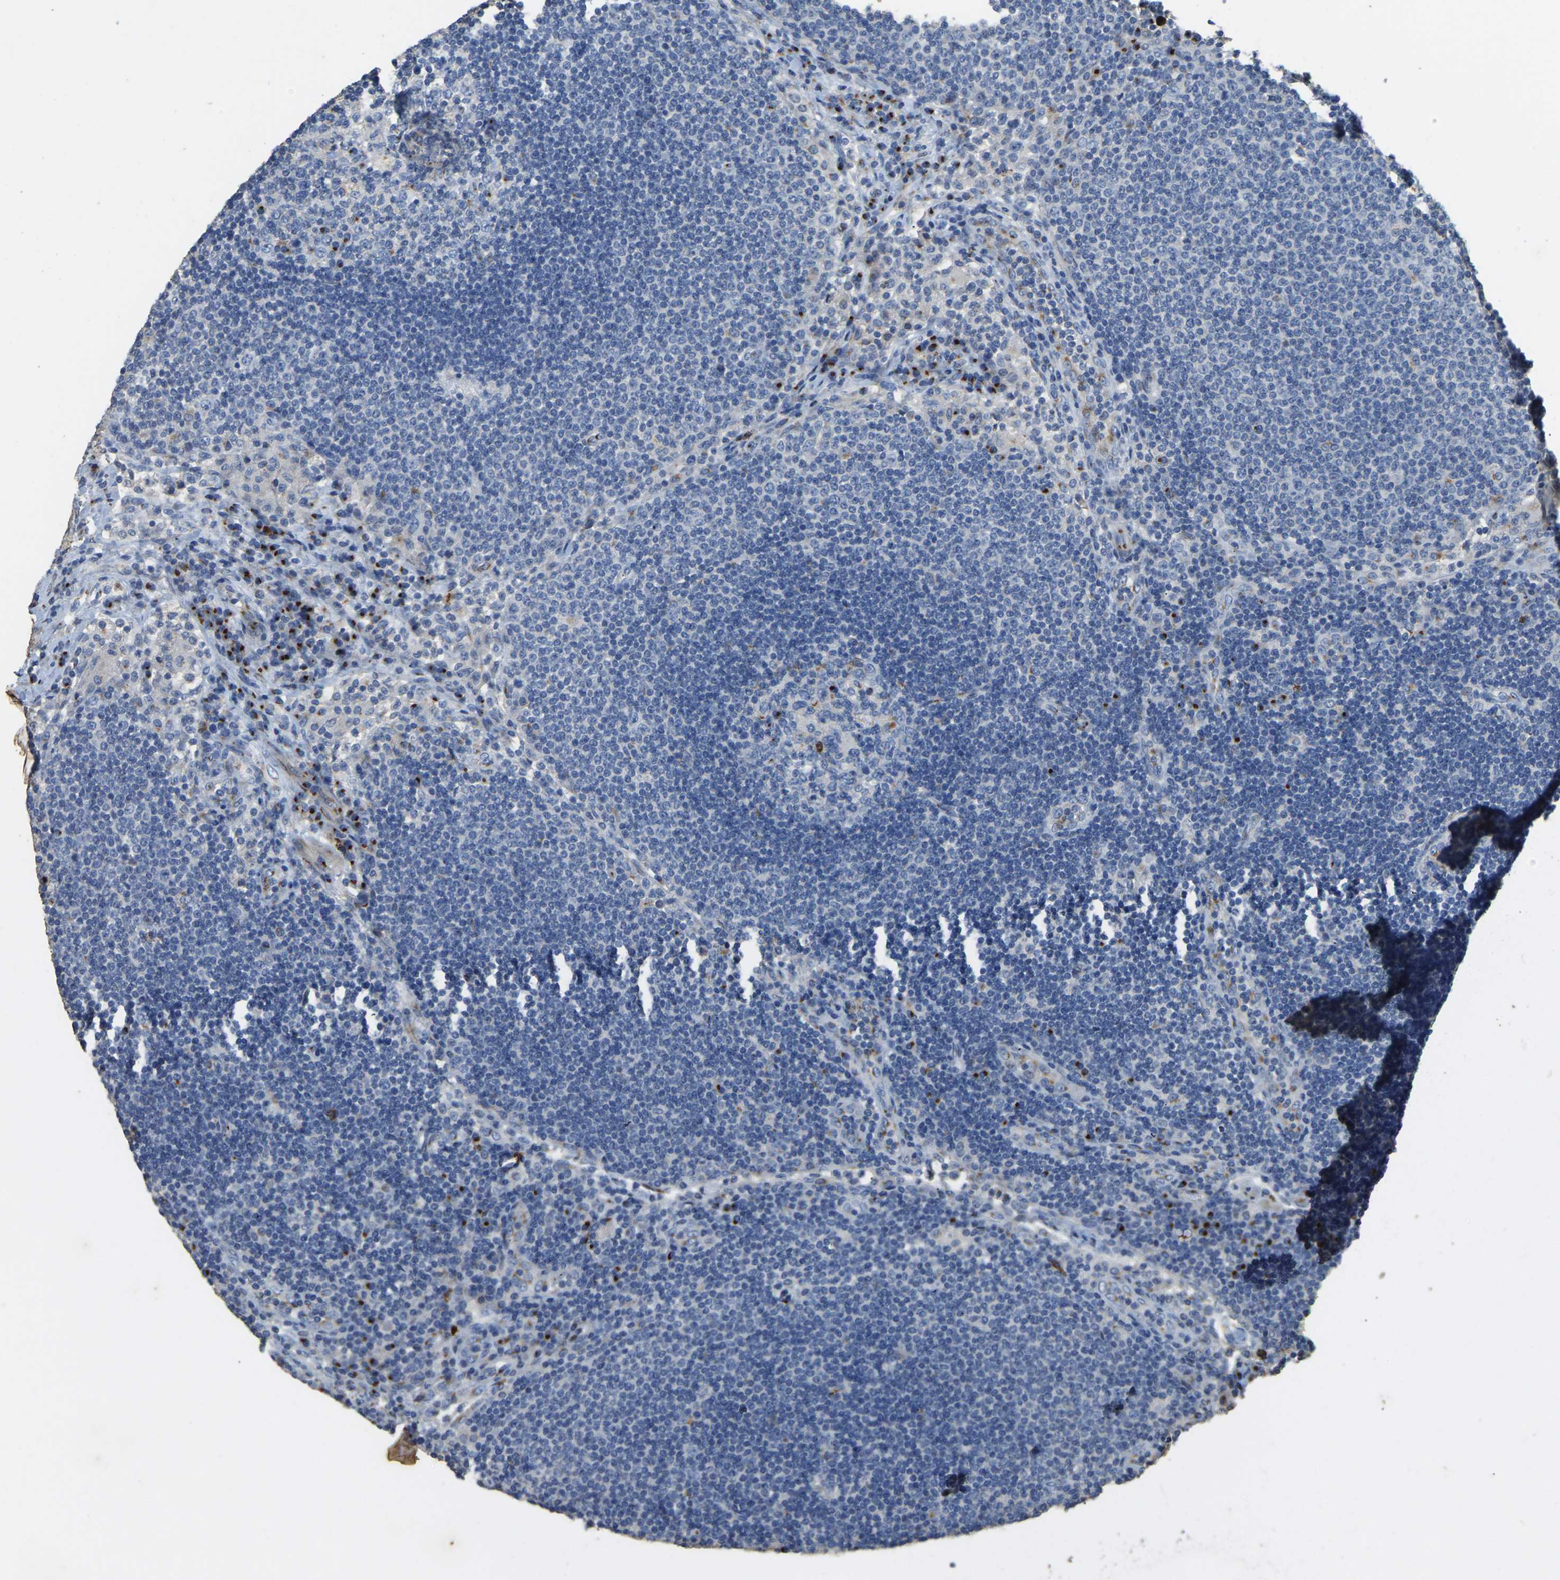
{"staining": {"intensity": "negative", "quantity": "none", "location": "none"}, "tissue": "lymph node", "cell_type": "Germinal center cells", "image_type": "normal", "snomed": [{"axis": "morphology", "description": "Normal tissue, NOS"}, {"axis": "topography", "description": "Lymph node"}], "caption": "IHC photomicrograph of unremarkable human lymph node stained for a protein (brown), which reveals no staining in germinal center cells. The staining was performed using DAB (3,3'-diaminobenzidine) to visualize the protein expression in brown, while the nuclei were stained in blue with hematoxylin (Magnification: 20x).", "gene": "FAM174A", "patient": {"sex": "female", "age": 53}}